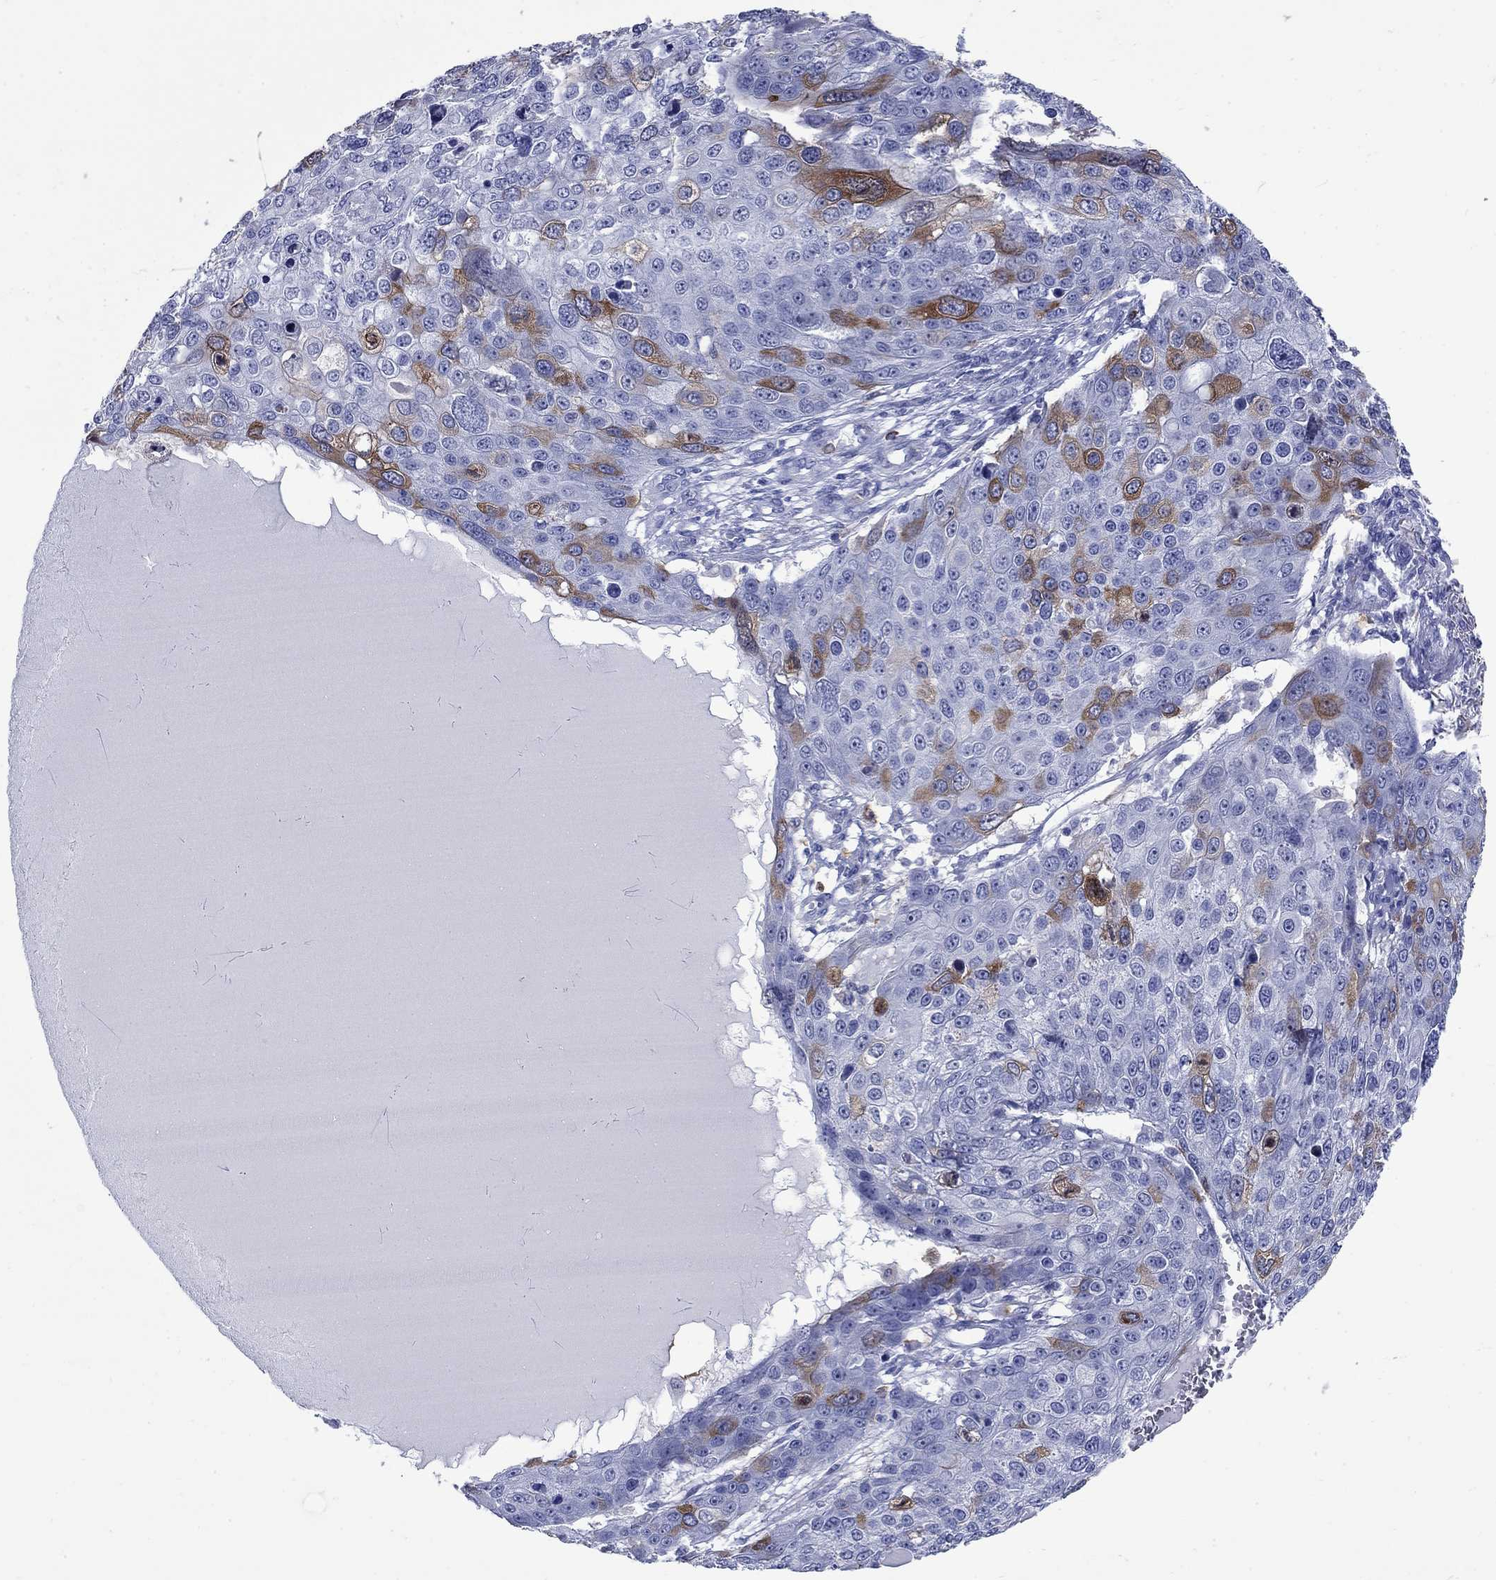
{"staining": {"intensity": "moderate", "quantity": "<25%", "location": "cytoplasmic/membranous"}, "tissue": "skin cancer", "cell_type": "Tumor cells", "image_type": "cancer", "snomed": [{"axis": "morphology", "description": "Squamous cell carcinoma, NOS"}, {"axis": "topography", "description": "Skin"}], "caption": "IHC (DAB) staining of human skin squamous cell carcinoma demonstrates moderate cytoplasmic/membranous protein expression in approximately <25% of tumor cells. The protein of interest is stained brown, and the nuclei are stained in blue (DAB IHC with brightfield microscopy, high magnification).", "gene": "TACC3", "patient": {"sex": "male", "age": 71}}